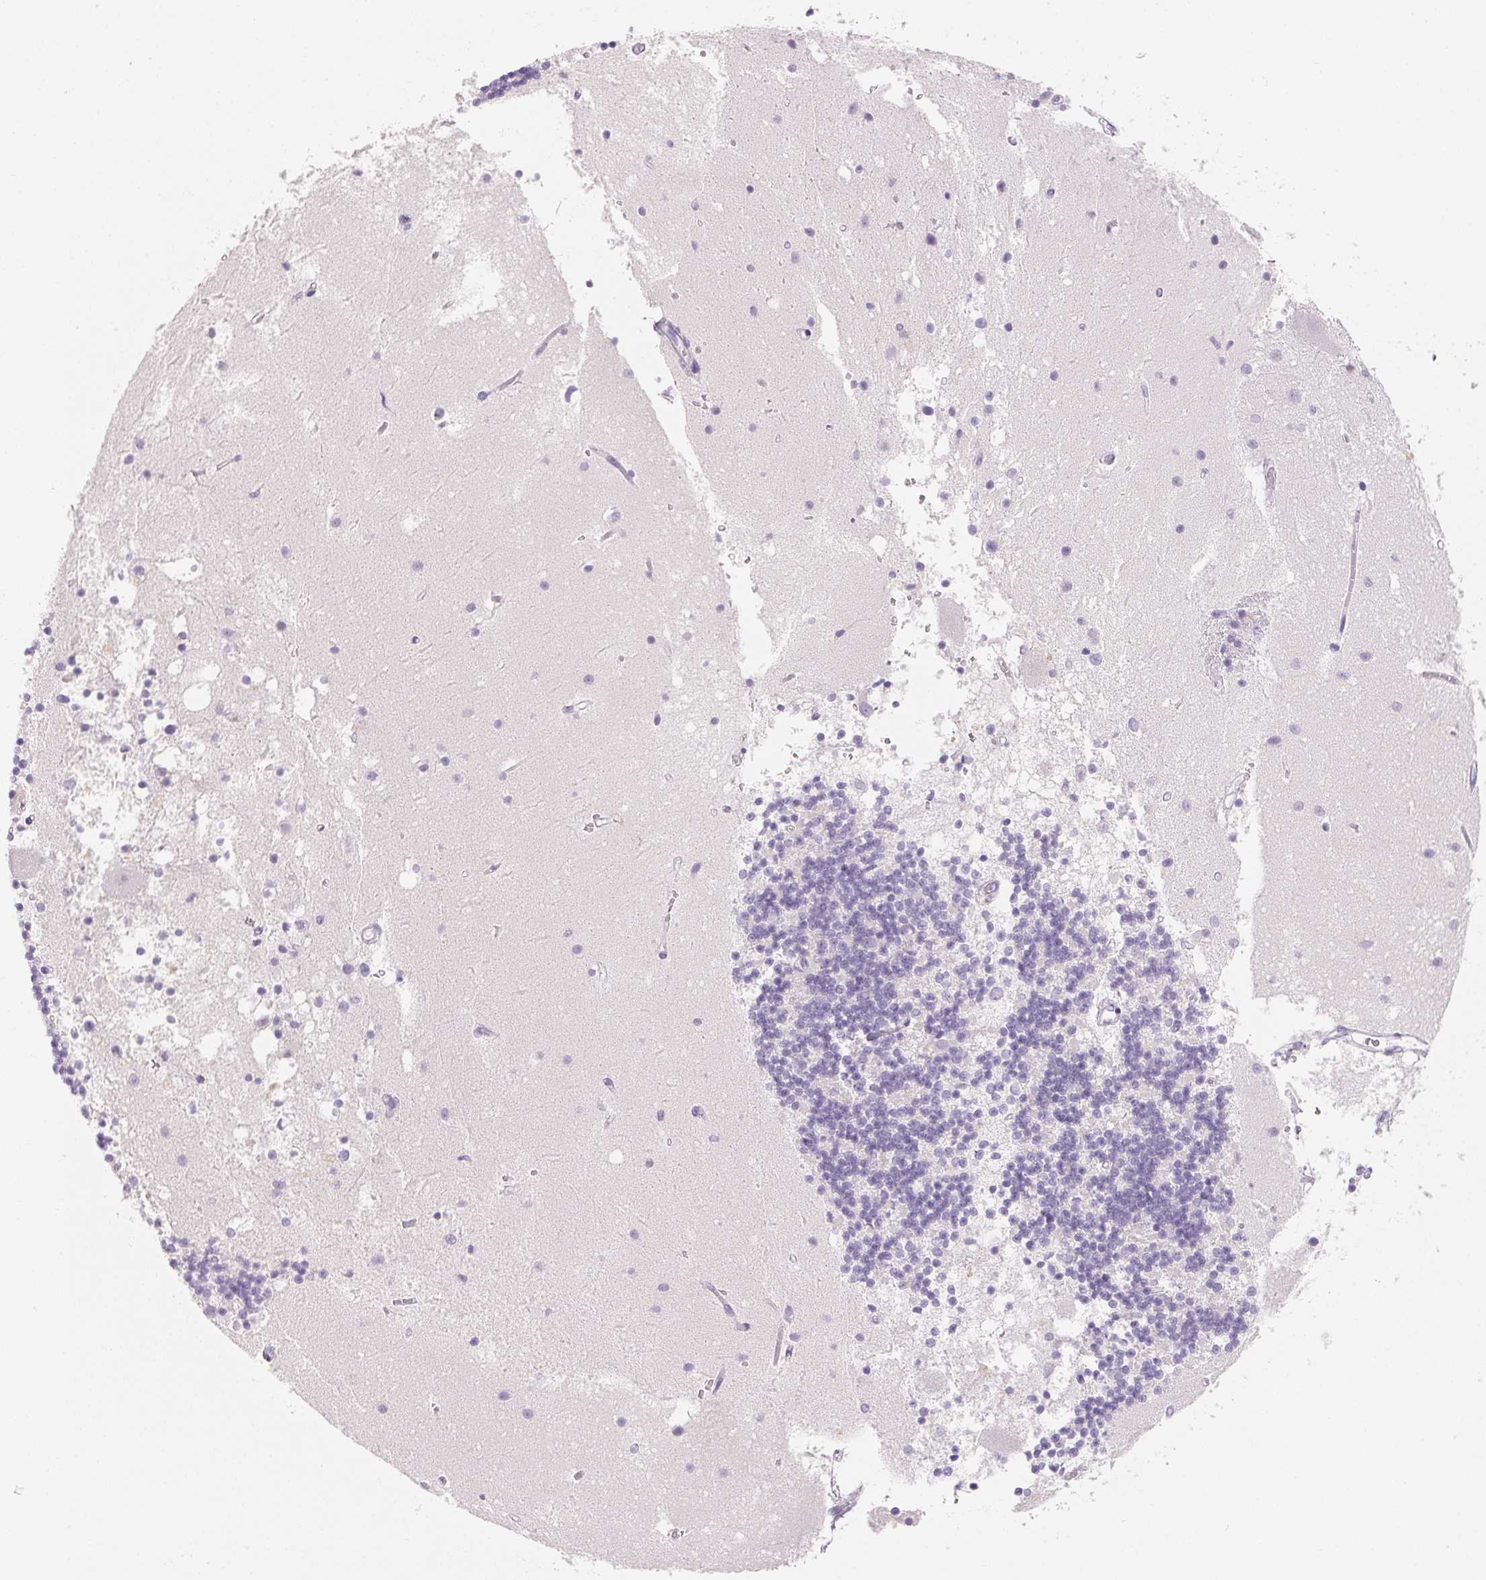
{"staining": {"intensity": "negative", "quantity": "none", "location": "none"}, "tissue": "cerebellum", "cell_type": "Cells in granular layer", "image_type": "normal", "snomed": [{"axis": "morphology", "description": "Normal tissue, NOS"}, {"axis": "topography", "description": "Cerebellum"}], "caption": "This image is of unremarkable cerebellum stained with immunohistochemistry (IHC) to label a protein in brown with the nuclei are counter-stained blue. There is no positivity in cells in granular layer. (DAB immunohistochemistry (IHC) with hematoxylin counter stain).", "gene": "SPACA5B", "patient": {"sex": "male", "age": 54}}